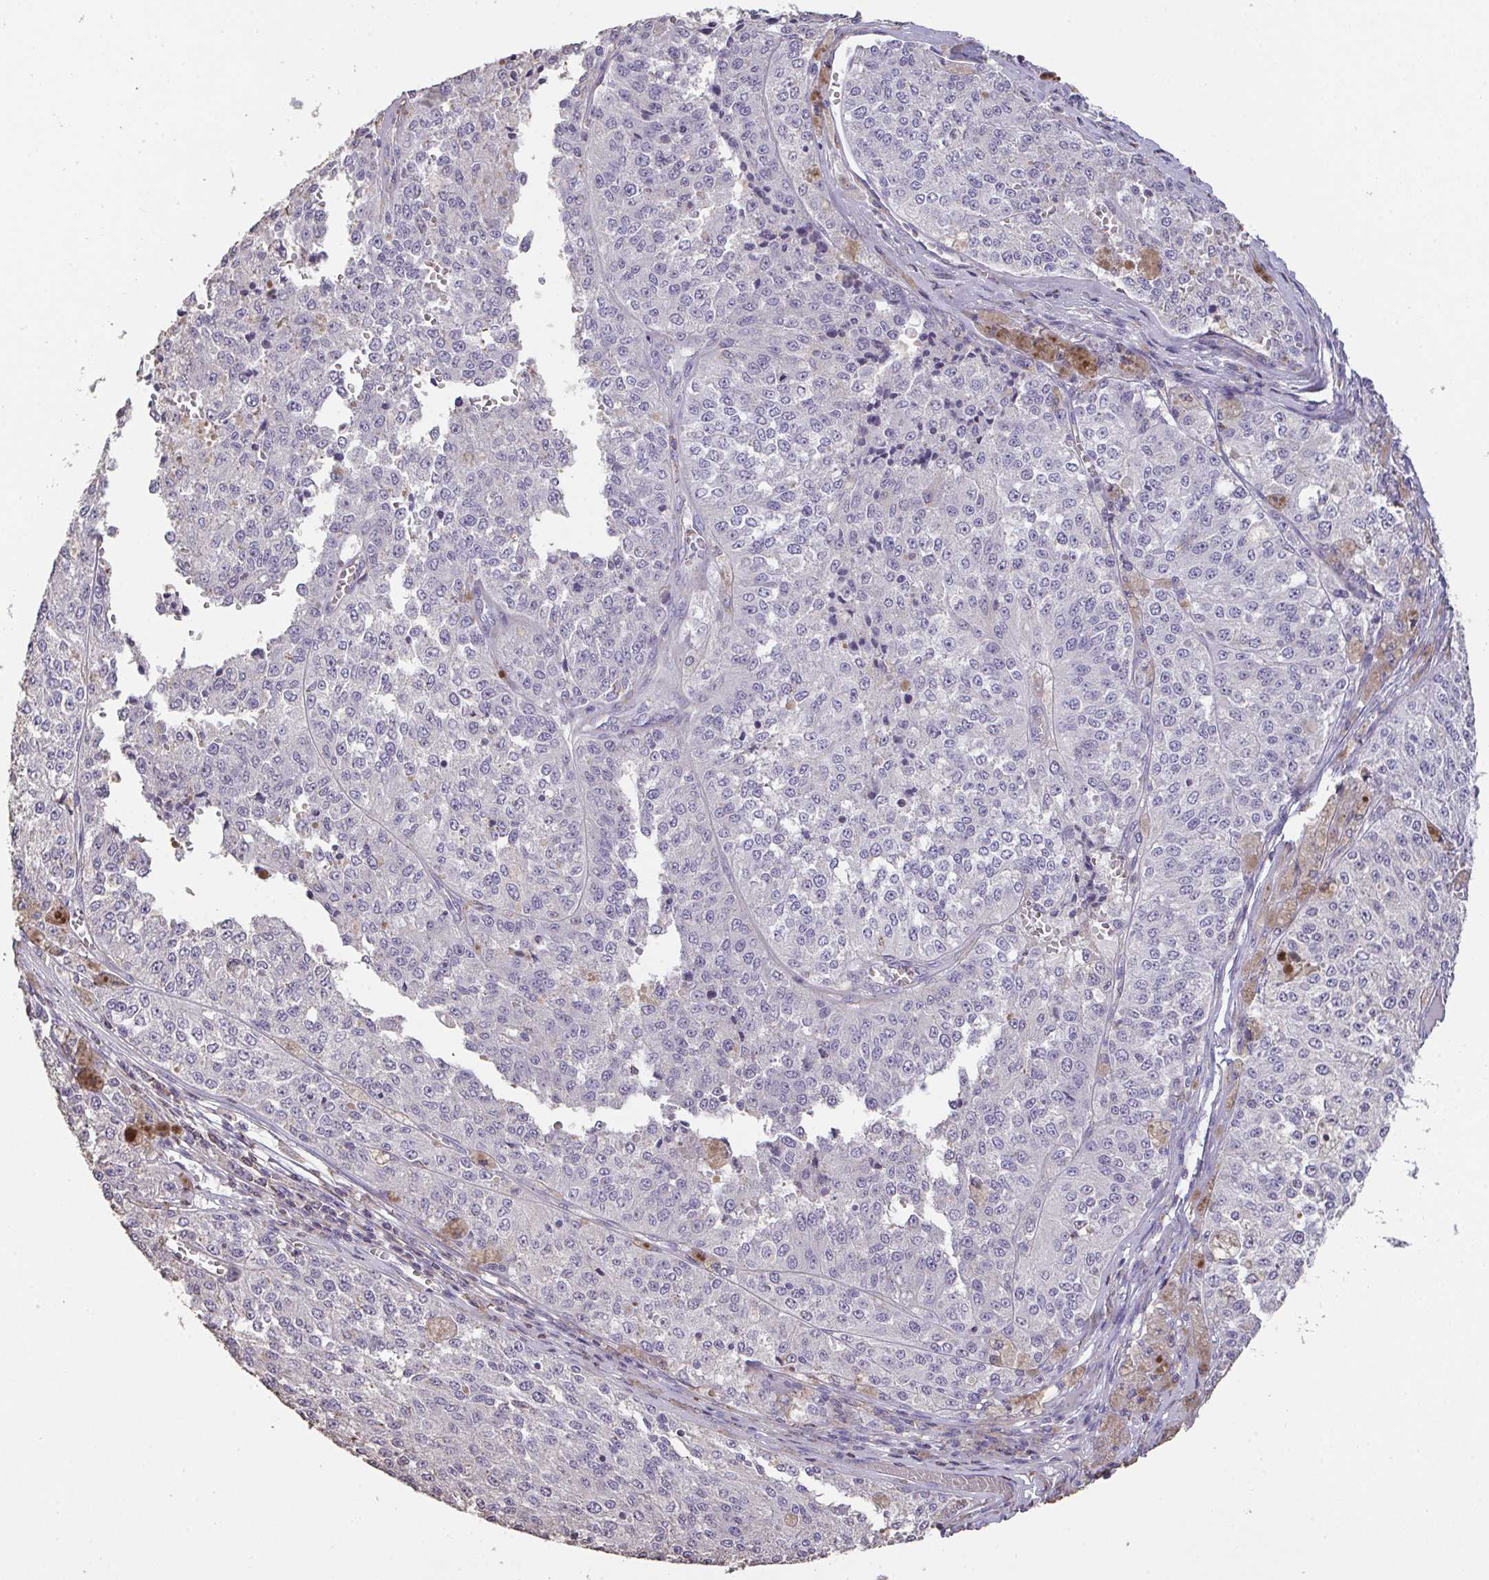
{"staining": {"intensity": "negative", "quantity": "none", "location": "none"}, "tissue": "melanoma", "cell_type": "Tumor cells", "image_type": "cancer", "snomed": [{"axis": "morphology", "description": "Malignant melanoma, Metastatic site"}, {"axis": "topography", "description": "Lymph node"}], "caption": "Immunohistochemical staining of human melanoma reveals no significant staining in tumor cells.", "gene": "IL23R", "patient": {"sex": "female", "age": 64}}